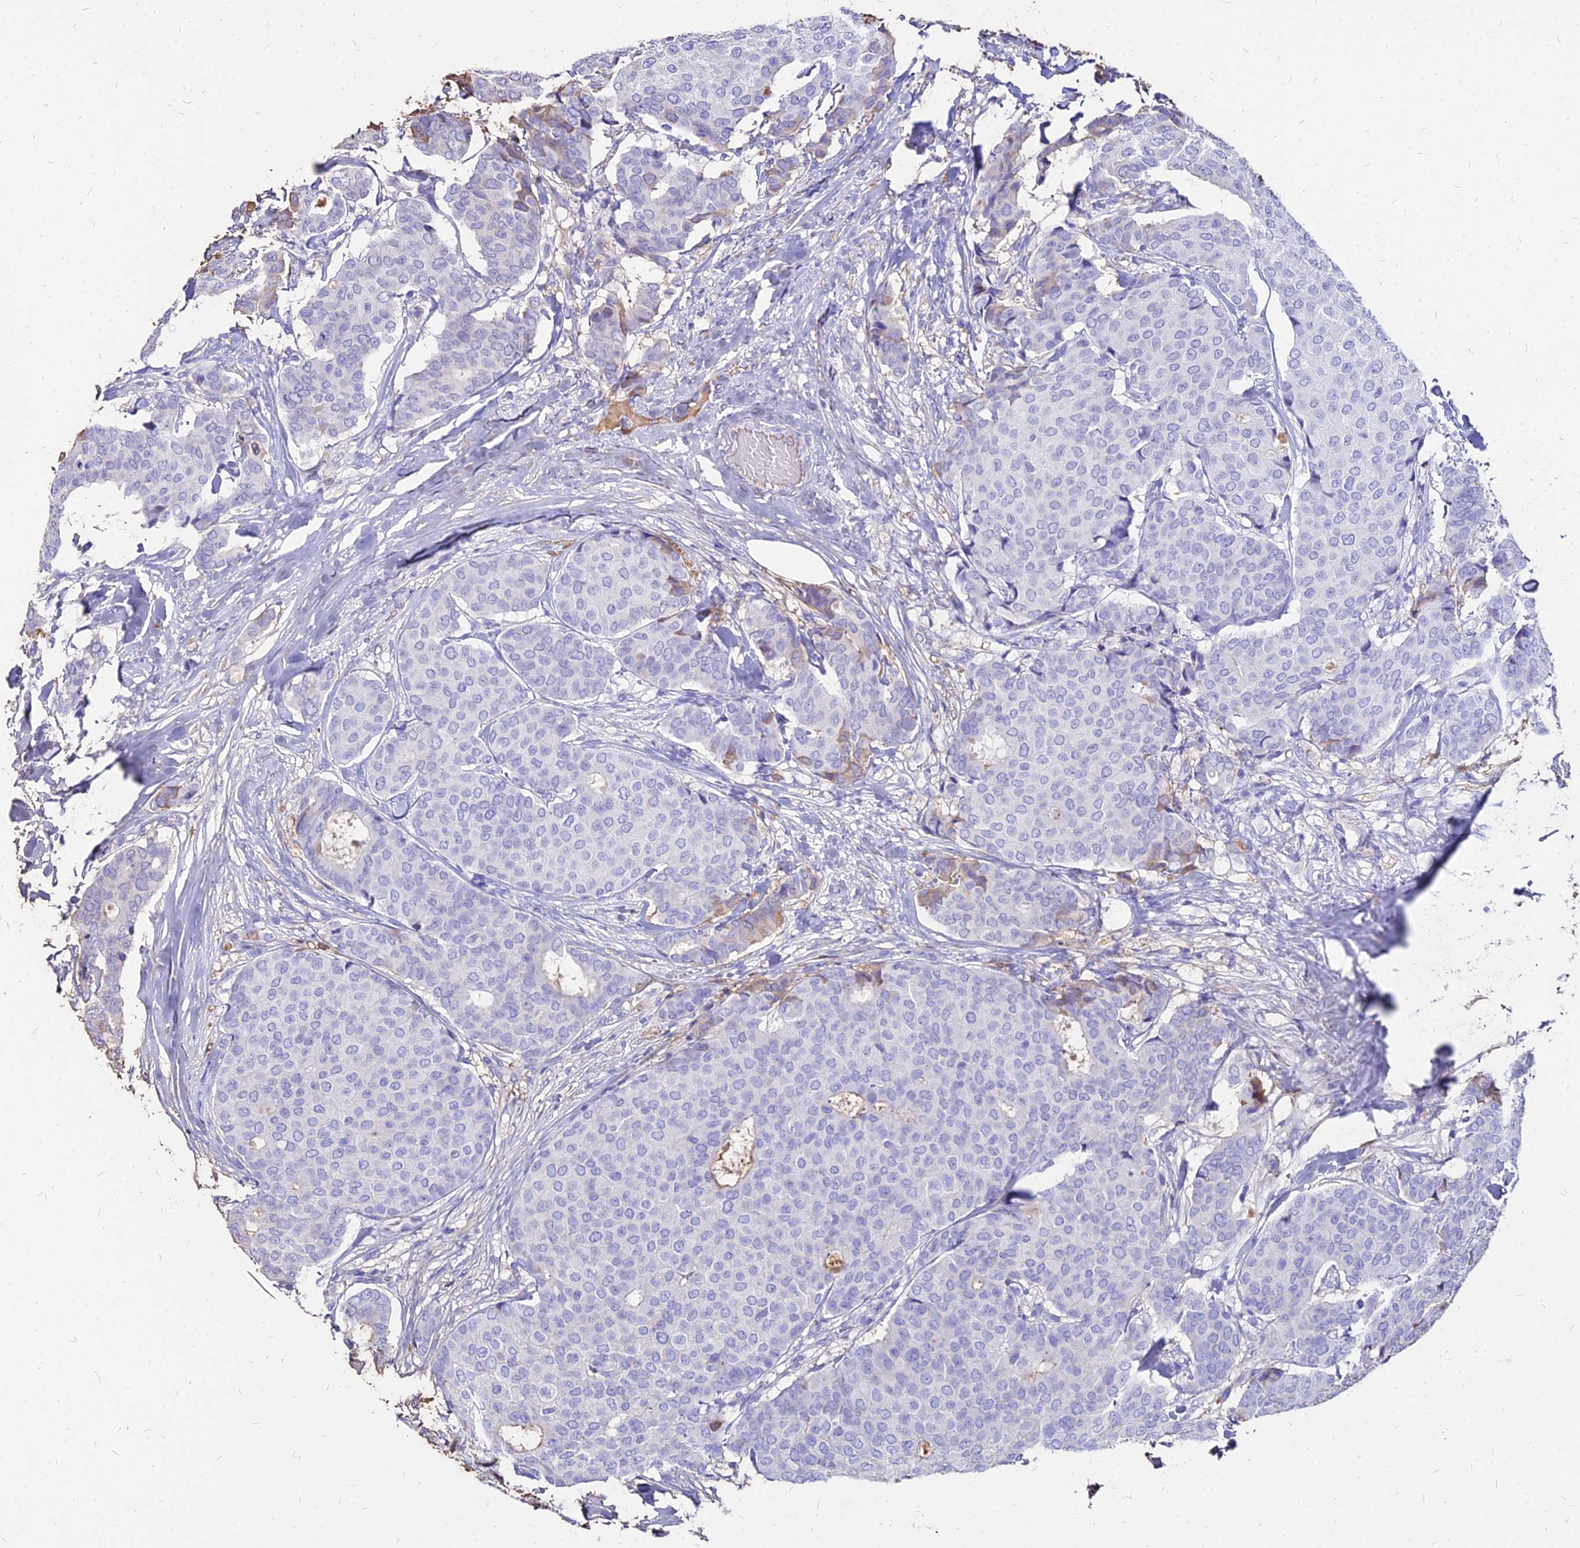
{"staining": {"intensity": "negative", "quantity": "none", "location": "none"}, "tissue": "breast cancer", "cell_type": "Tumor cells", "image_type": "cancer", "snomed": [{"axis": "morphology", "description": "Duct carcinoma"}, {"axis": "topography", "description": "Breast"}], "caption": "Immunohistochemistry (IHC) of breast invasive ductal carcinoma reveals no expression in tumor cells.", "gene": "NME5", "patient": {"sex": "female", "age": 75}}